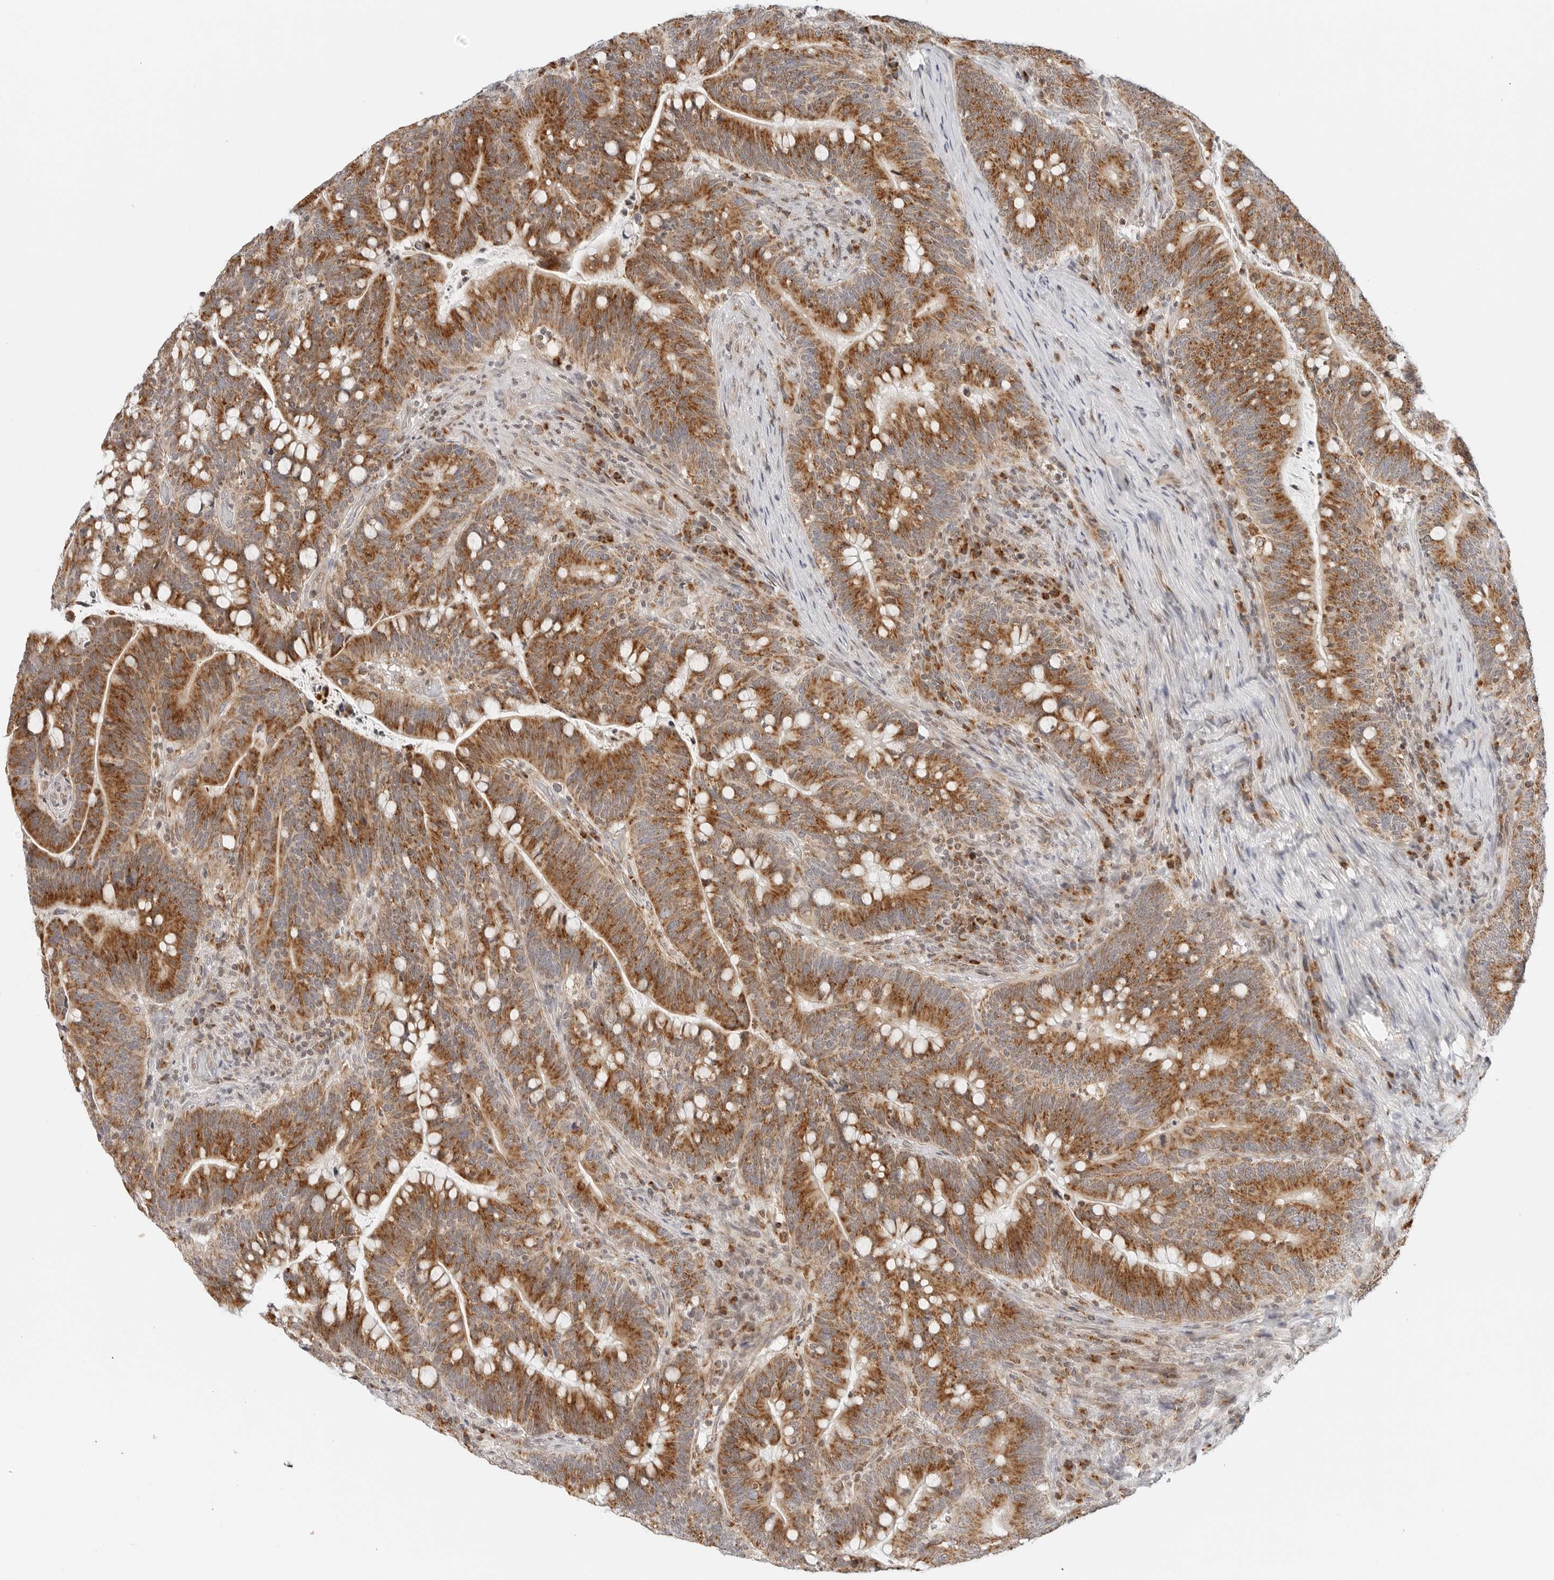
{"staining": {"intensity": "moderate", "quantity": ">75%", "location": "cytoplasmic/membranous"}, "tissue": "colorectal cancer", "cell_type": "Tumor cells", "image_type": "cancer", "snomed": [{"axis": "morphology", "description": "Adenocarcinoma, NOS"}, {"axis": "topography", "description": "Colon"}], "caption": "The immunohistochemical stain labels moderate cytoplasmic/membranous expression in tumor cells of colorectal adenocarcinoma tissue. Immunohistochemistry stains the protein in brown and the nuclei are stained blue.", "gene": "DYRK4", "patient": {"sex": "female", "age": 66}}